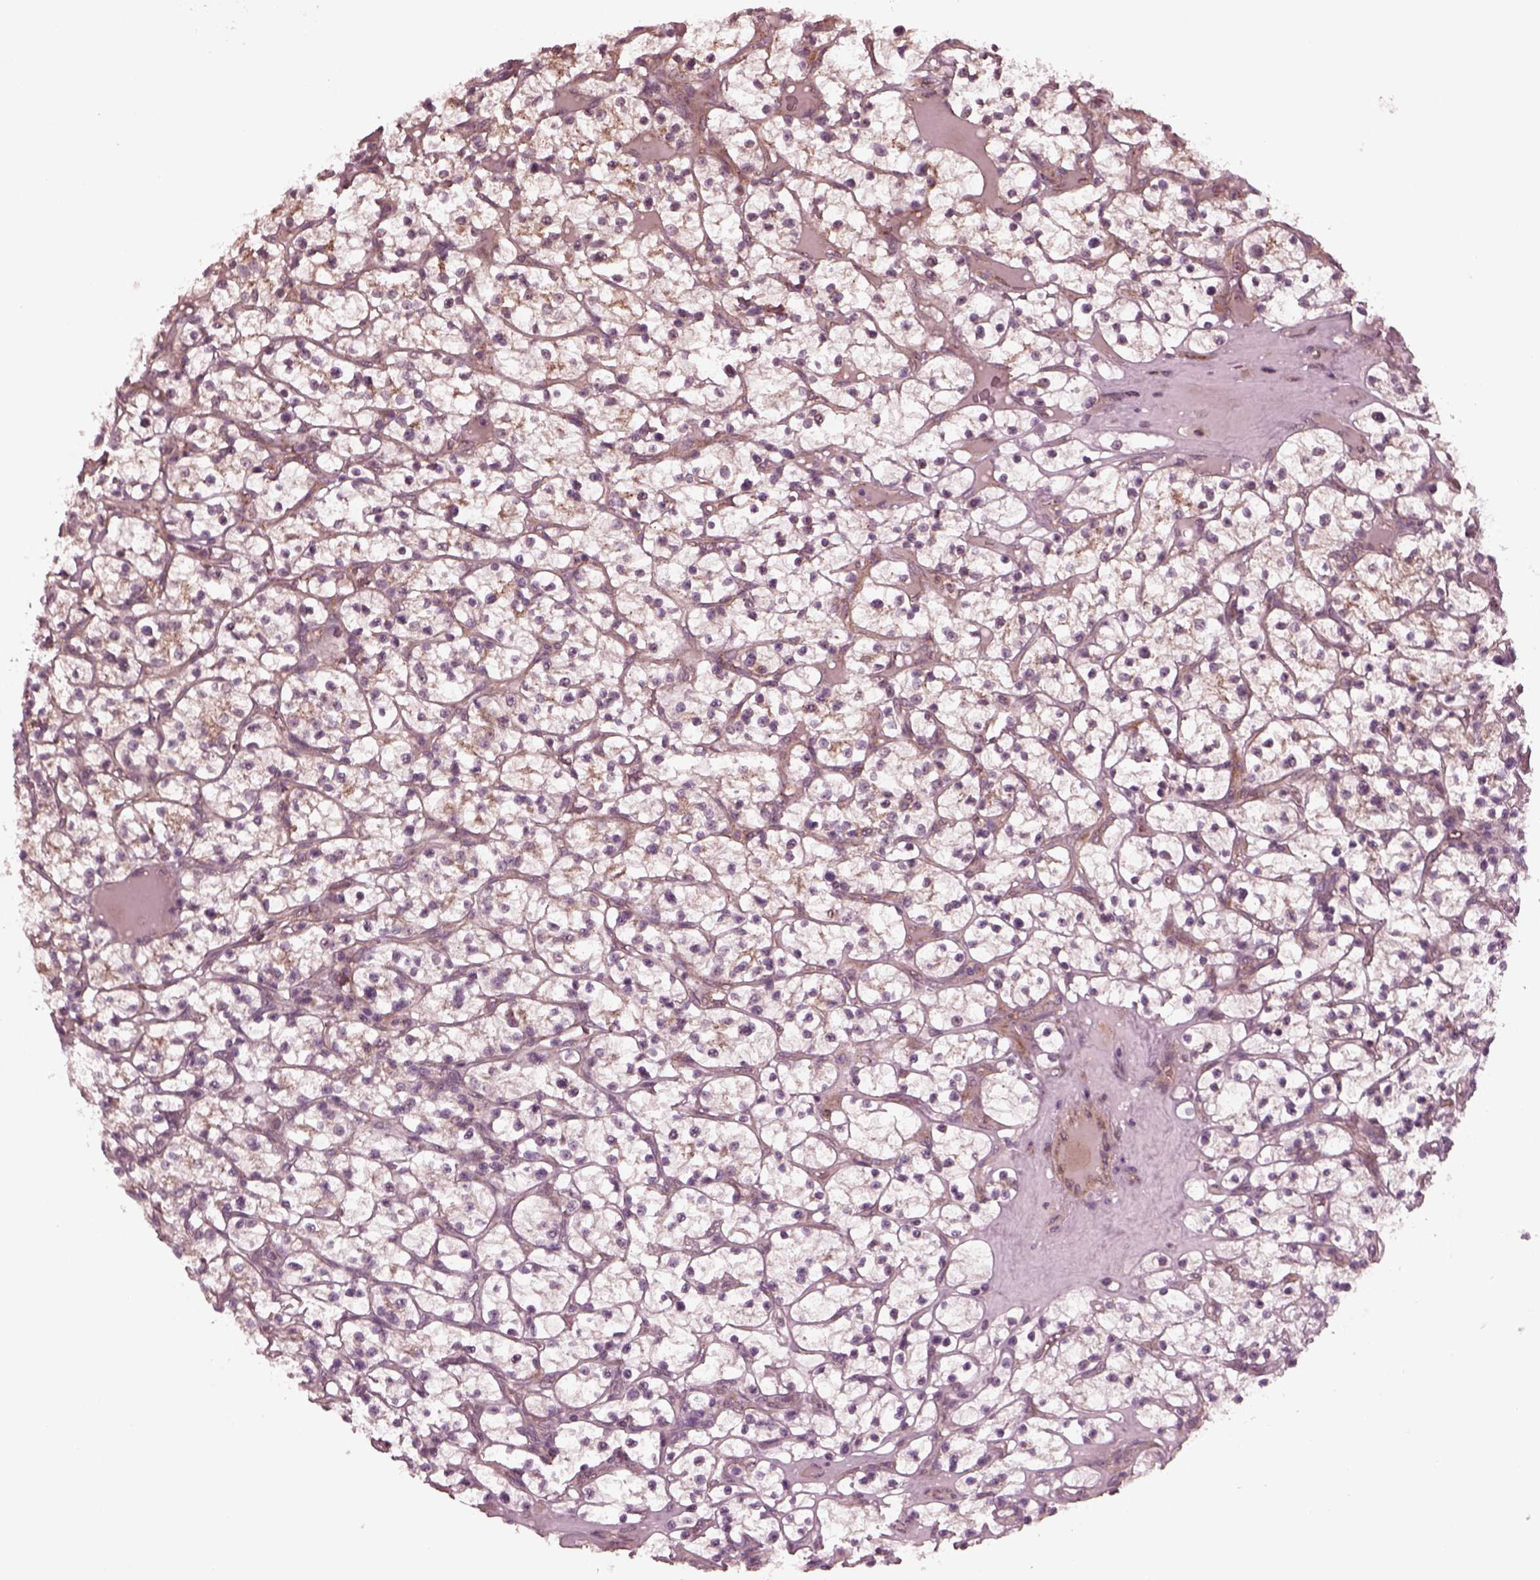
{"staining": {"intensity": "moderate", "quantity": ">75%", "location": "cytoplasmic/membranous"}, "tissue": "renal cancer", "cell_type": "Tumor cells", "image_type": "cancer", "snomed": [{"axis": "morphology", "description": "Adenocarcinoma, NOS"}, {"axis": "topography", "description": "Kidney"}], "caption": "This is an image of immunohistochemistry (IHC) staining of adenocarcinoma (renal), which shows moderate positivity in the cytoplasmic/membranous of tumor cells.", "gene": "TUBG1", "patient": {"sex": "female", "age": 64}}